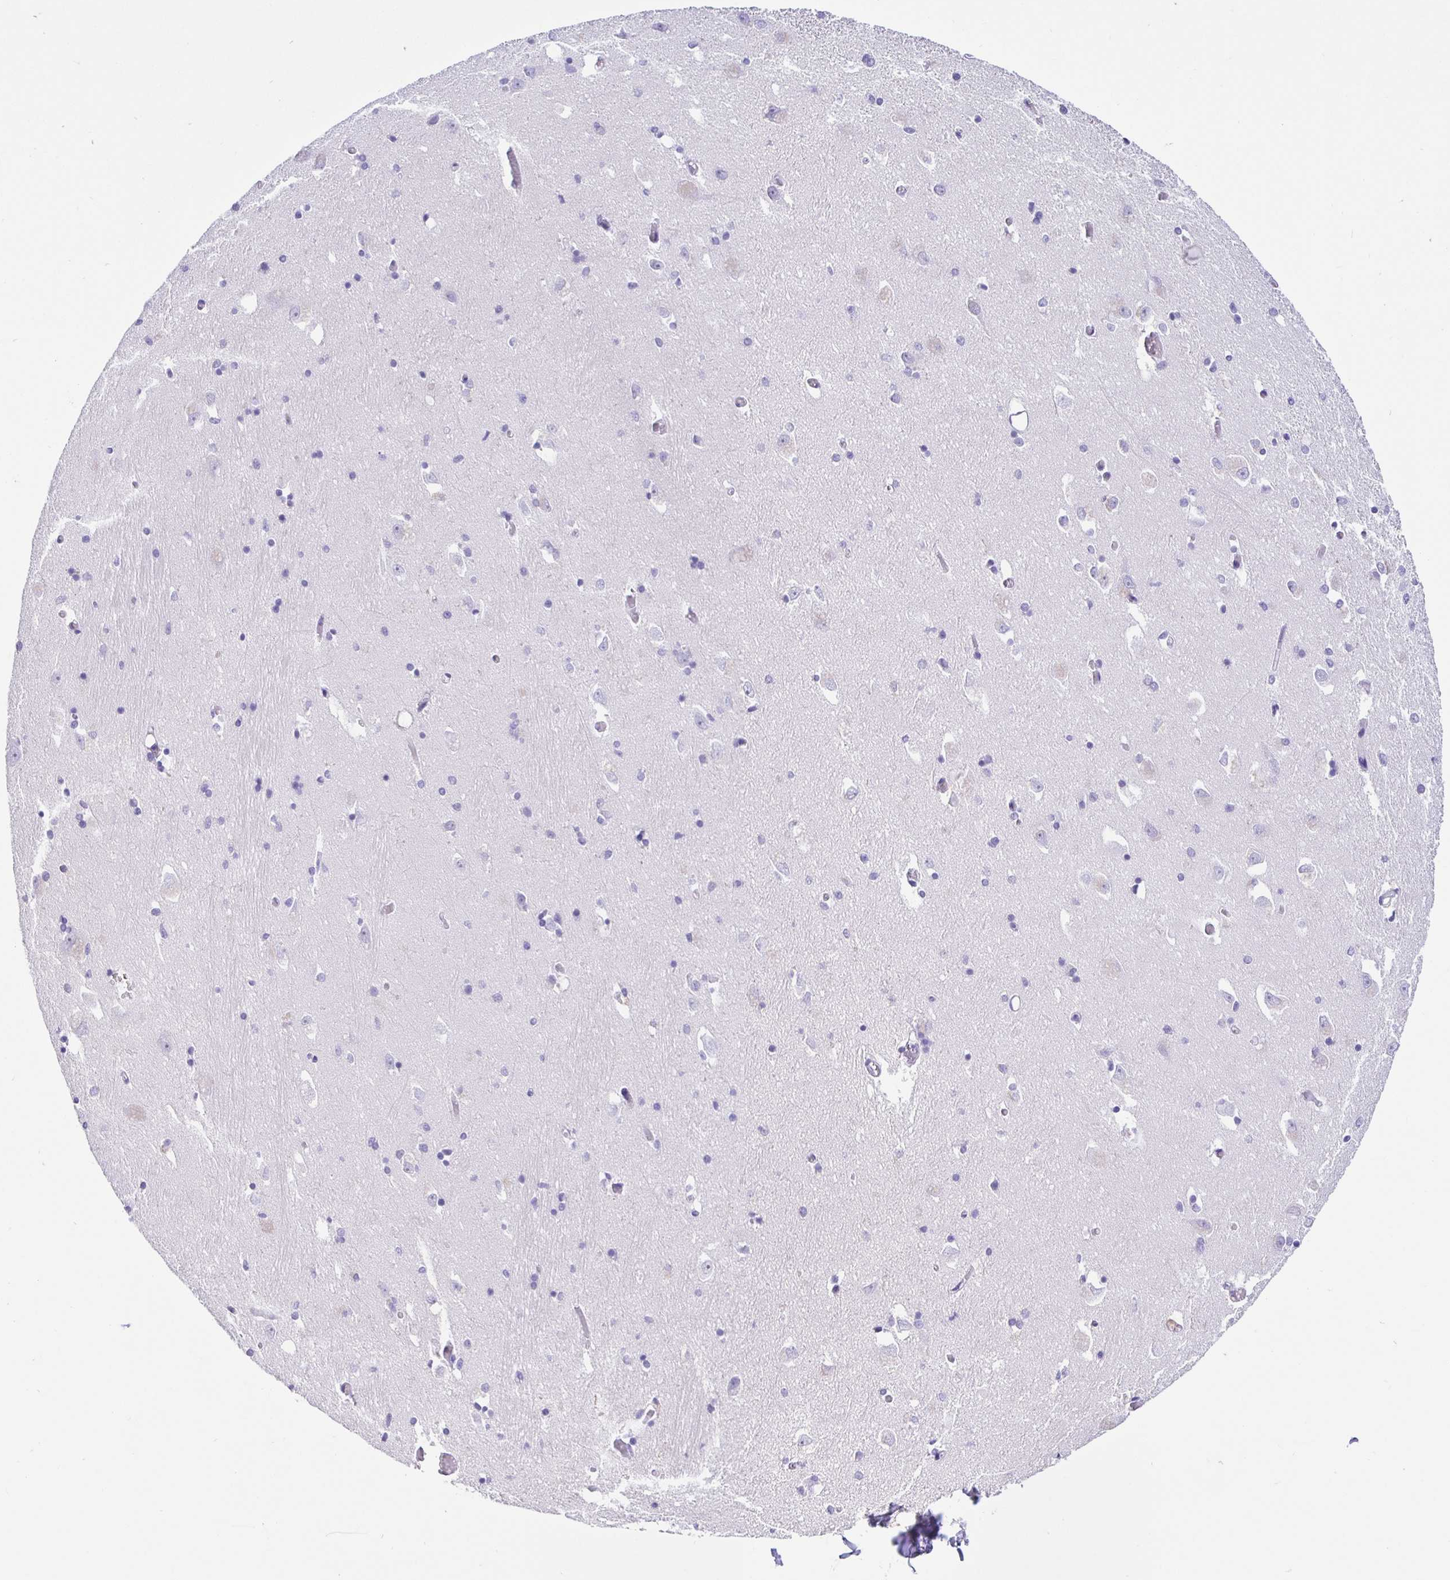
{"staining": {"intensity": "negative", "quantity": "none", "location": "none"}, "tissue": "caudate", "cell_type": "Glial cells", "image_type": "normal", "snomed": [{"axis": "morphology", "description": "Normal tissue, NOS"}, {"axis": "topography", "description": "Lateral ventricle wall"}, {"axis": "topography", "description": "Hippocampus"}], "caption": "Immunohistochemistry photomicrograph of benign human caudate stained for a protein (brown), which shows no positivity in glial cells. Nuclei are stained in blue.", "gene": "PRAMEF18", "patient": {"sex": "female", "age": 63}}